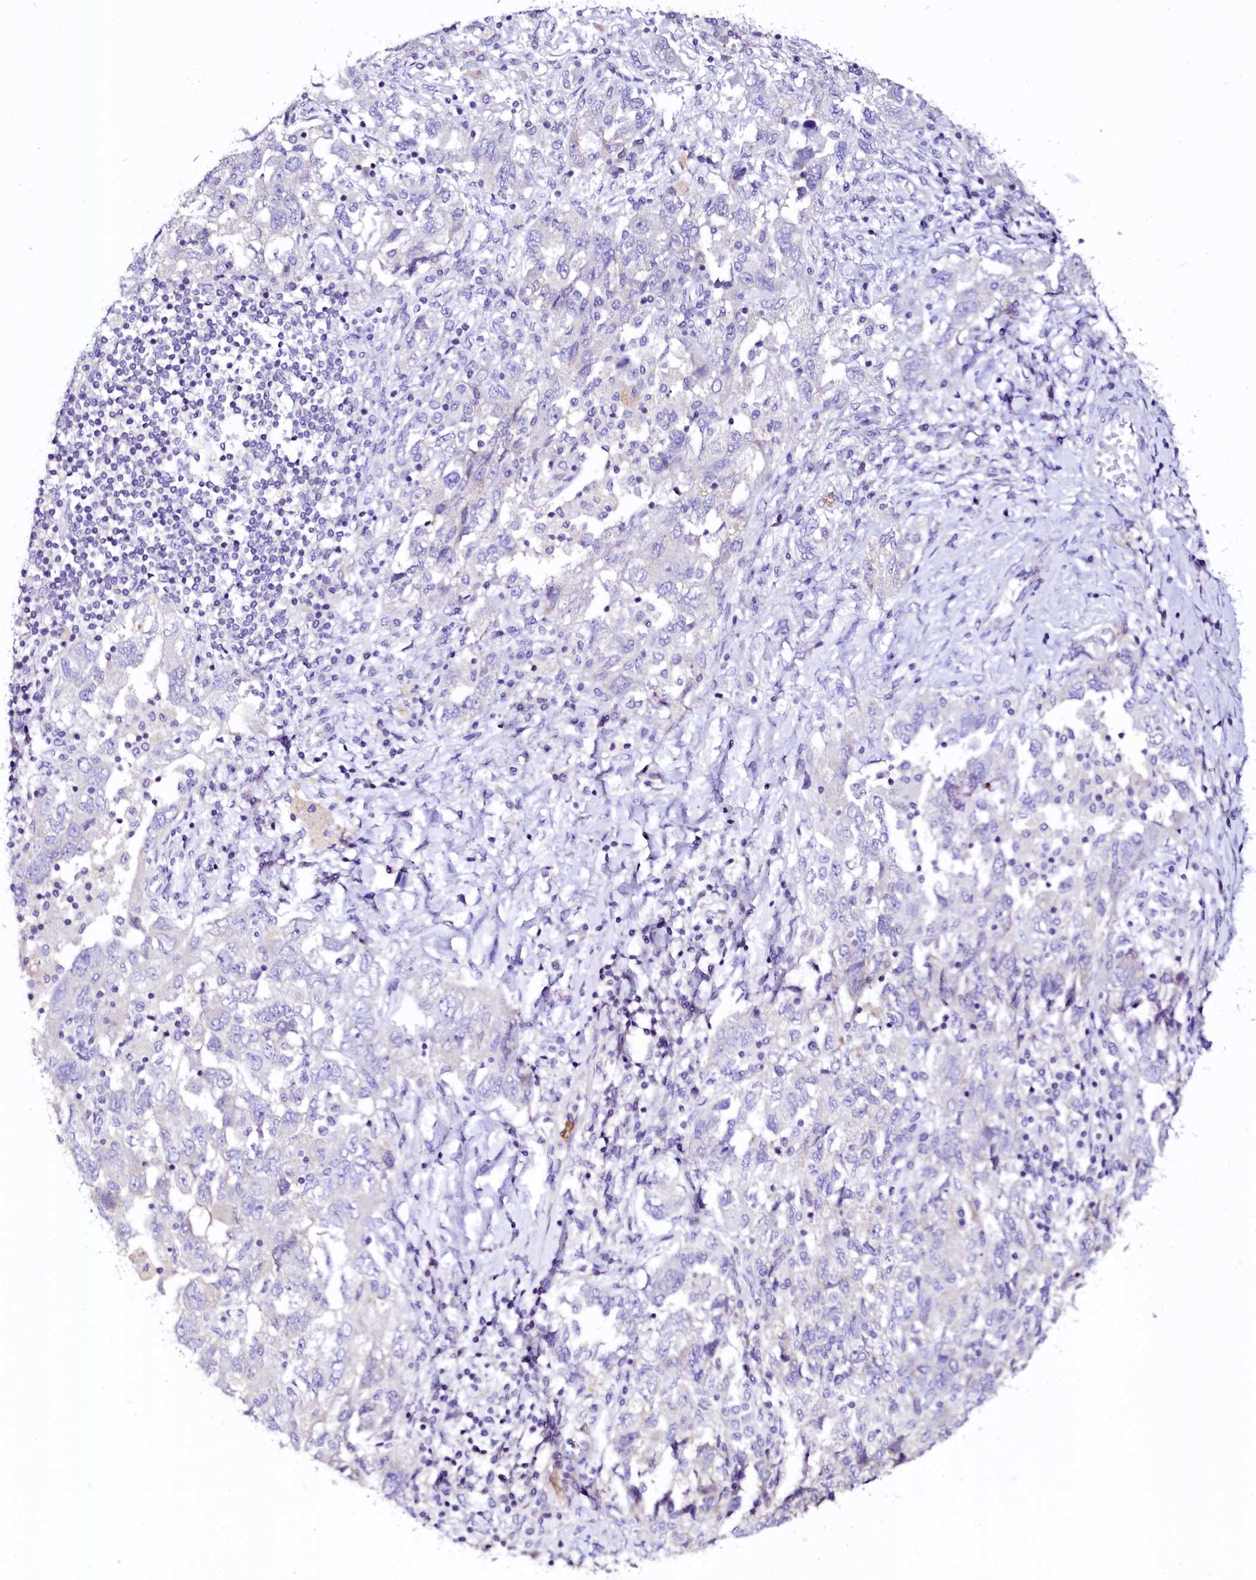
{"staining": {"intensity": "negative", "quantity": "none", "location": "none"}, "tissue": "ovarian cancer", "cell_type": "Tumor cells", "image_type": "cancer", "snomed": [{"axis": "morphology", "description": "Carcinoma, NOS"}, {"axis": "morphology", "description": "Cystadenocarcinoma, serous, NOS"}, {"axis": "topography", "description": "Ovary"}], "caption": "Tumor cells show no significant protein staining in ovarian cancer.", "gene": "NAA16", "patient": {"sex": "female", "age": 69}}